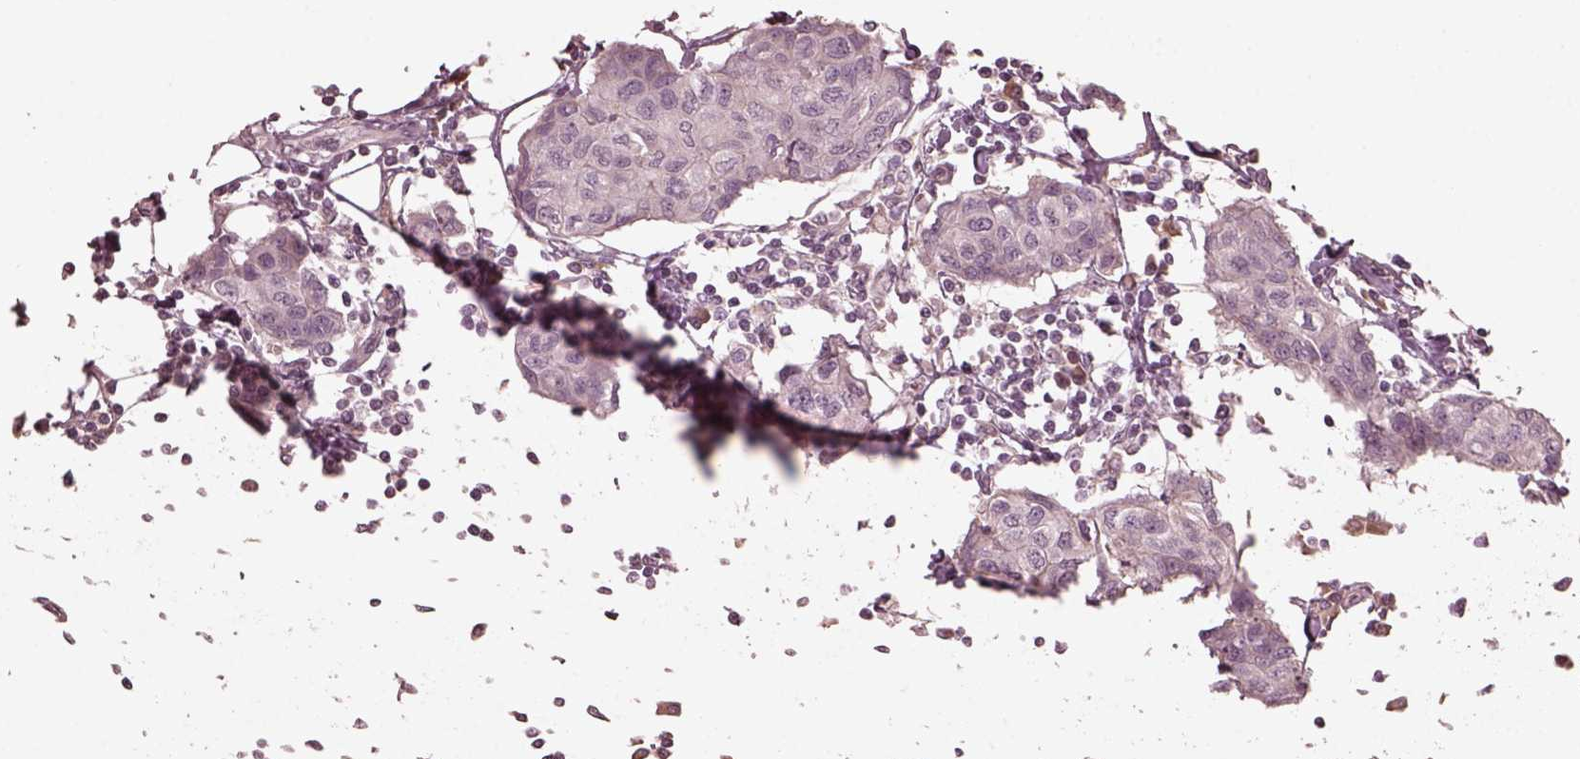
{"staining": {"intensity": "negative", "quantity": "none", "location": "none"}, "tissue": "breast cancer", "cell_type": "Tumor cells", "image_type": "cancer", "snomed": [{"axis": "morphology", "description": "Duct carcinoma"}, {"axis": "topography", "description": "Breast"}], "caption": "Protein analysis of breast cancer (intraductal carcinoma) displays no significant positivity in tumor cells. The staining was performed using DAB (3,3'-diaminobenzidine) to visualize the protein expression in brown, while the nuclei were stained in blue with hematoxylin (Magnification: 20x).", "gene": "VWA5B1", "patient": {"sex": "female", "age": 80}}